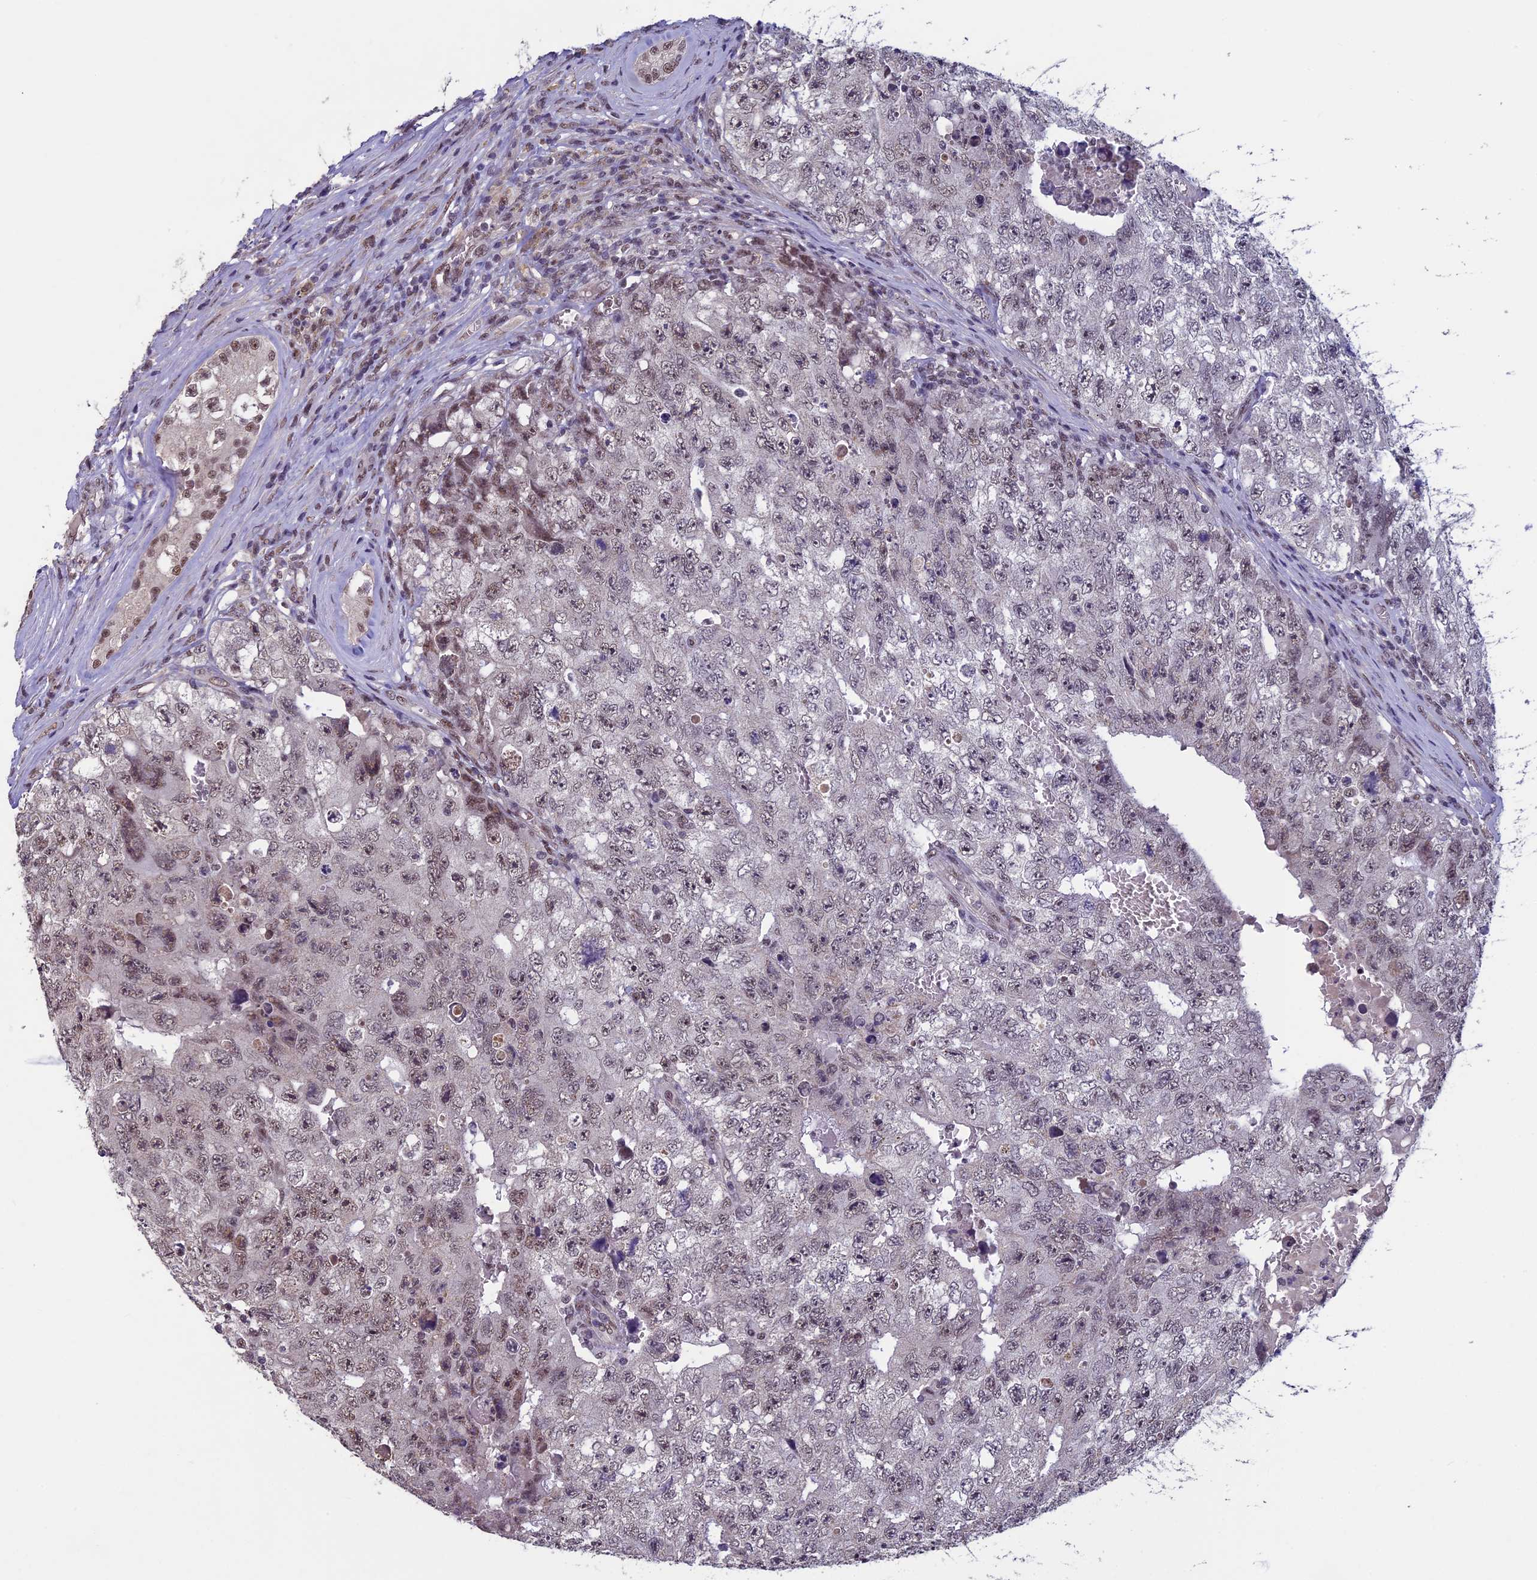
{"staining": {"intensity": "weak", "quantity": "25%-75%", "location": "nuclear"}, "tissue": "testis cancer", "cell_type": "Tumor cells", "image_type": "cancer", "snomed": [{"axis": "morphology", "description": "Carcinoma, Embryonal, NOS"}, {"axis": "topography", "description": "Testis"}], "caption": "Testis cancer (embryonal carcinoma) stained with a protein marker demonstrates weak staining in tumor cells.", "gene": "RNF40", "patient": {"sex": "male", "age": 17}}